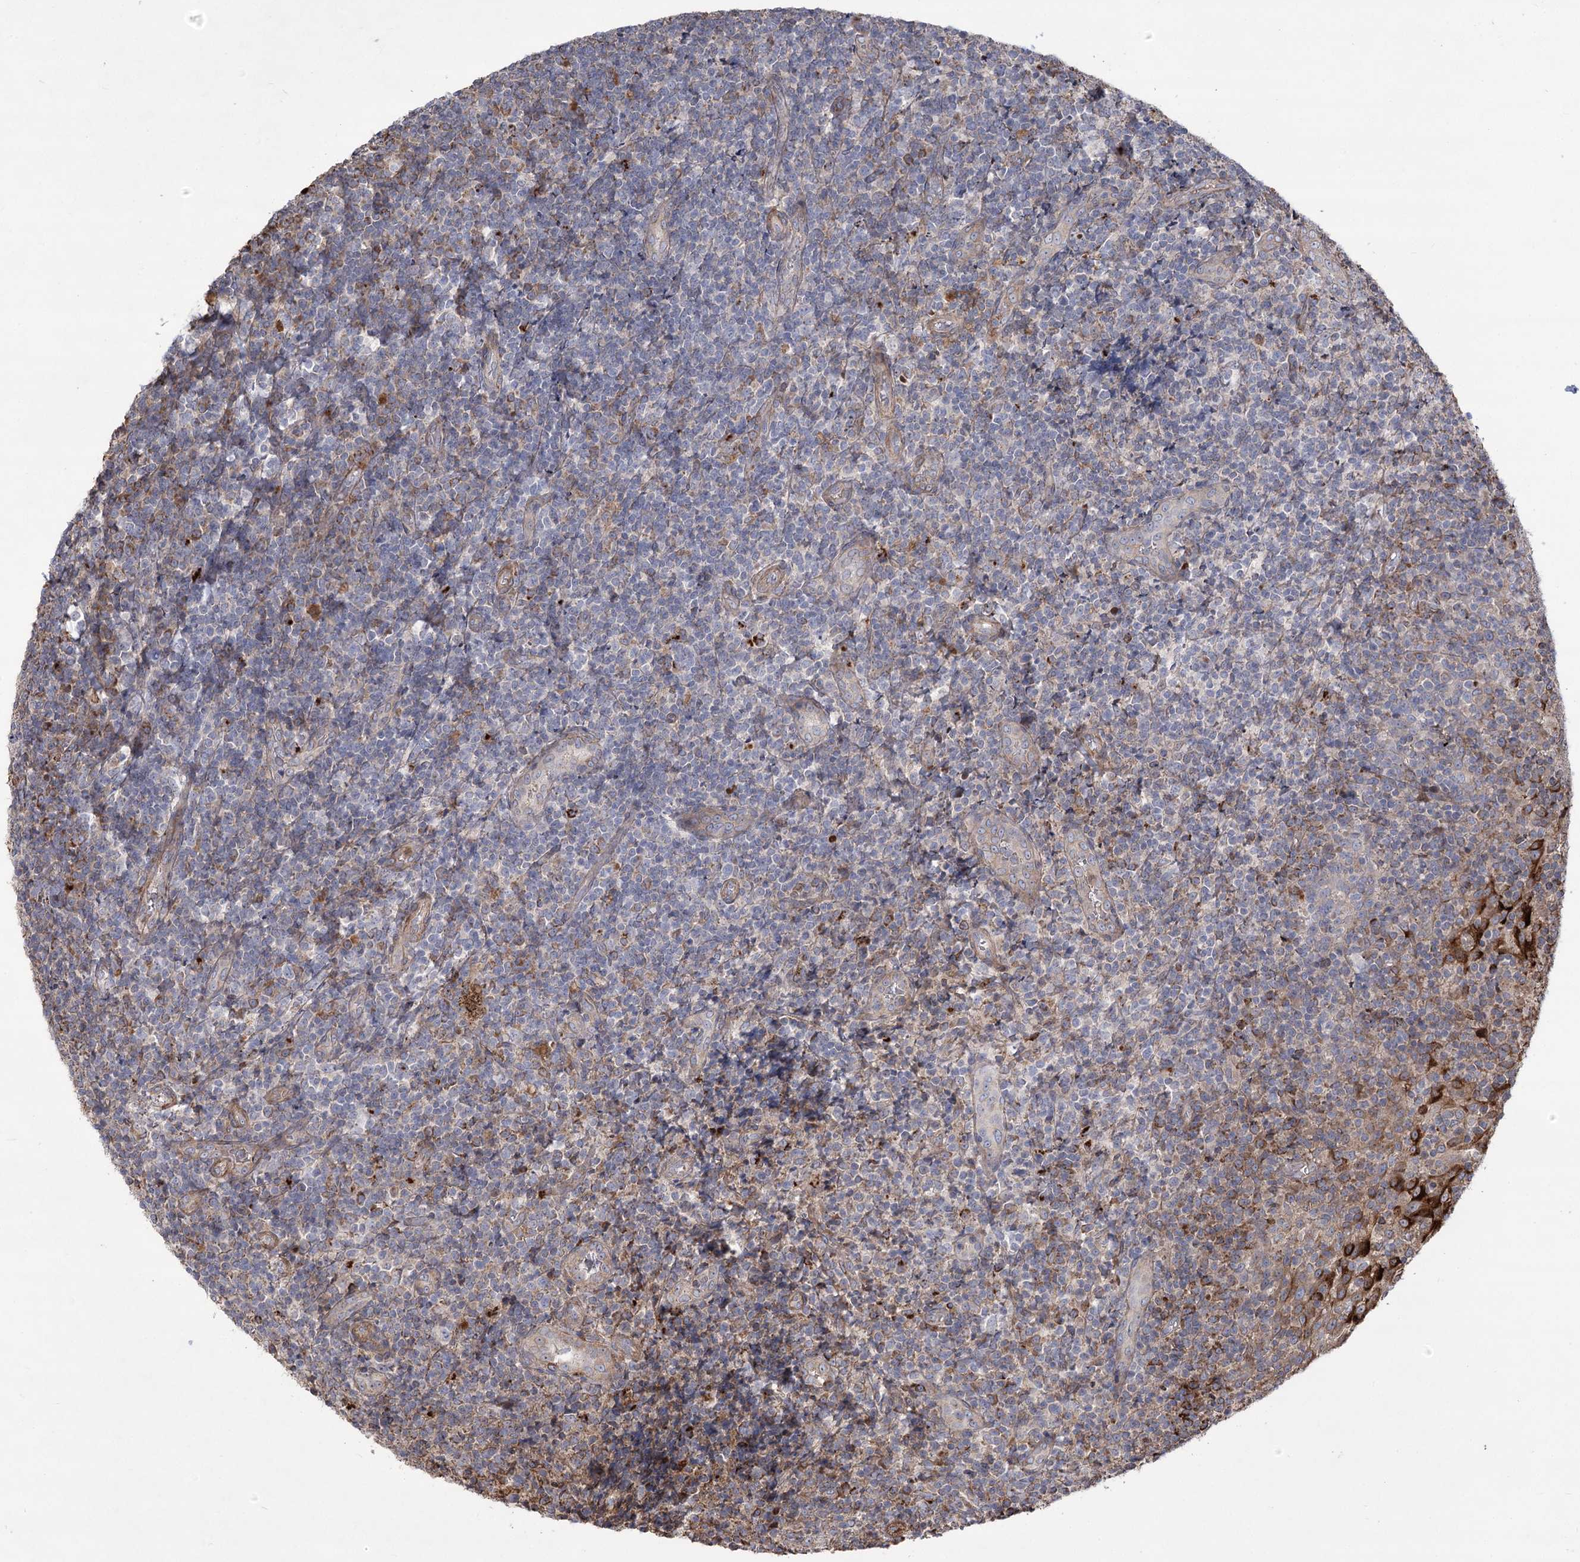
{"staining": {"intensity": "negative", "quantity": "none", "location": "none"}, "tissue": "tonsil", "cell_type": "Non-germinal center cells", "image_type": "normal", "snomed": [{"axis": "morphology", "description": "Normal tissue, NOS"}, {"axis": "topography", "description": "Tonsil"}], "caption": "A high-resolution photomicrograph shows immunohistochemistry (IHC) staining of unremarkable tonsil, which shows no significant positivity in non-germinal center cells. Nuclei are stained in blue.", "gene": "RNF24", "patient": {"sex": "female", "age": 19}}